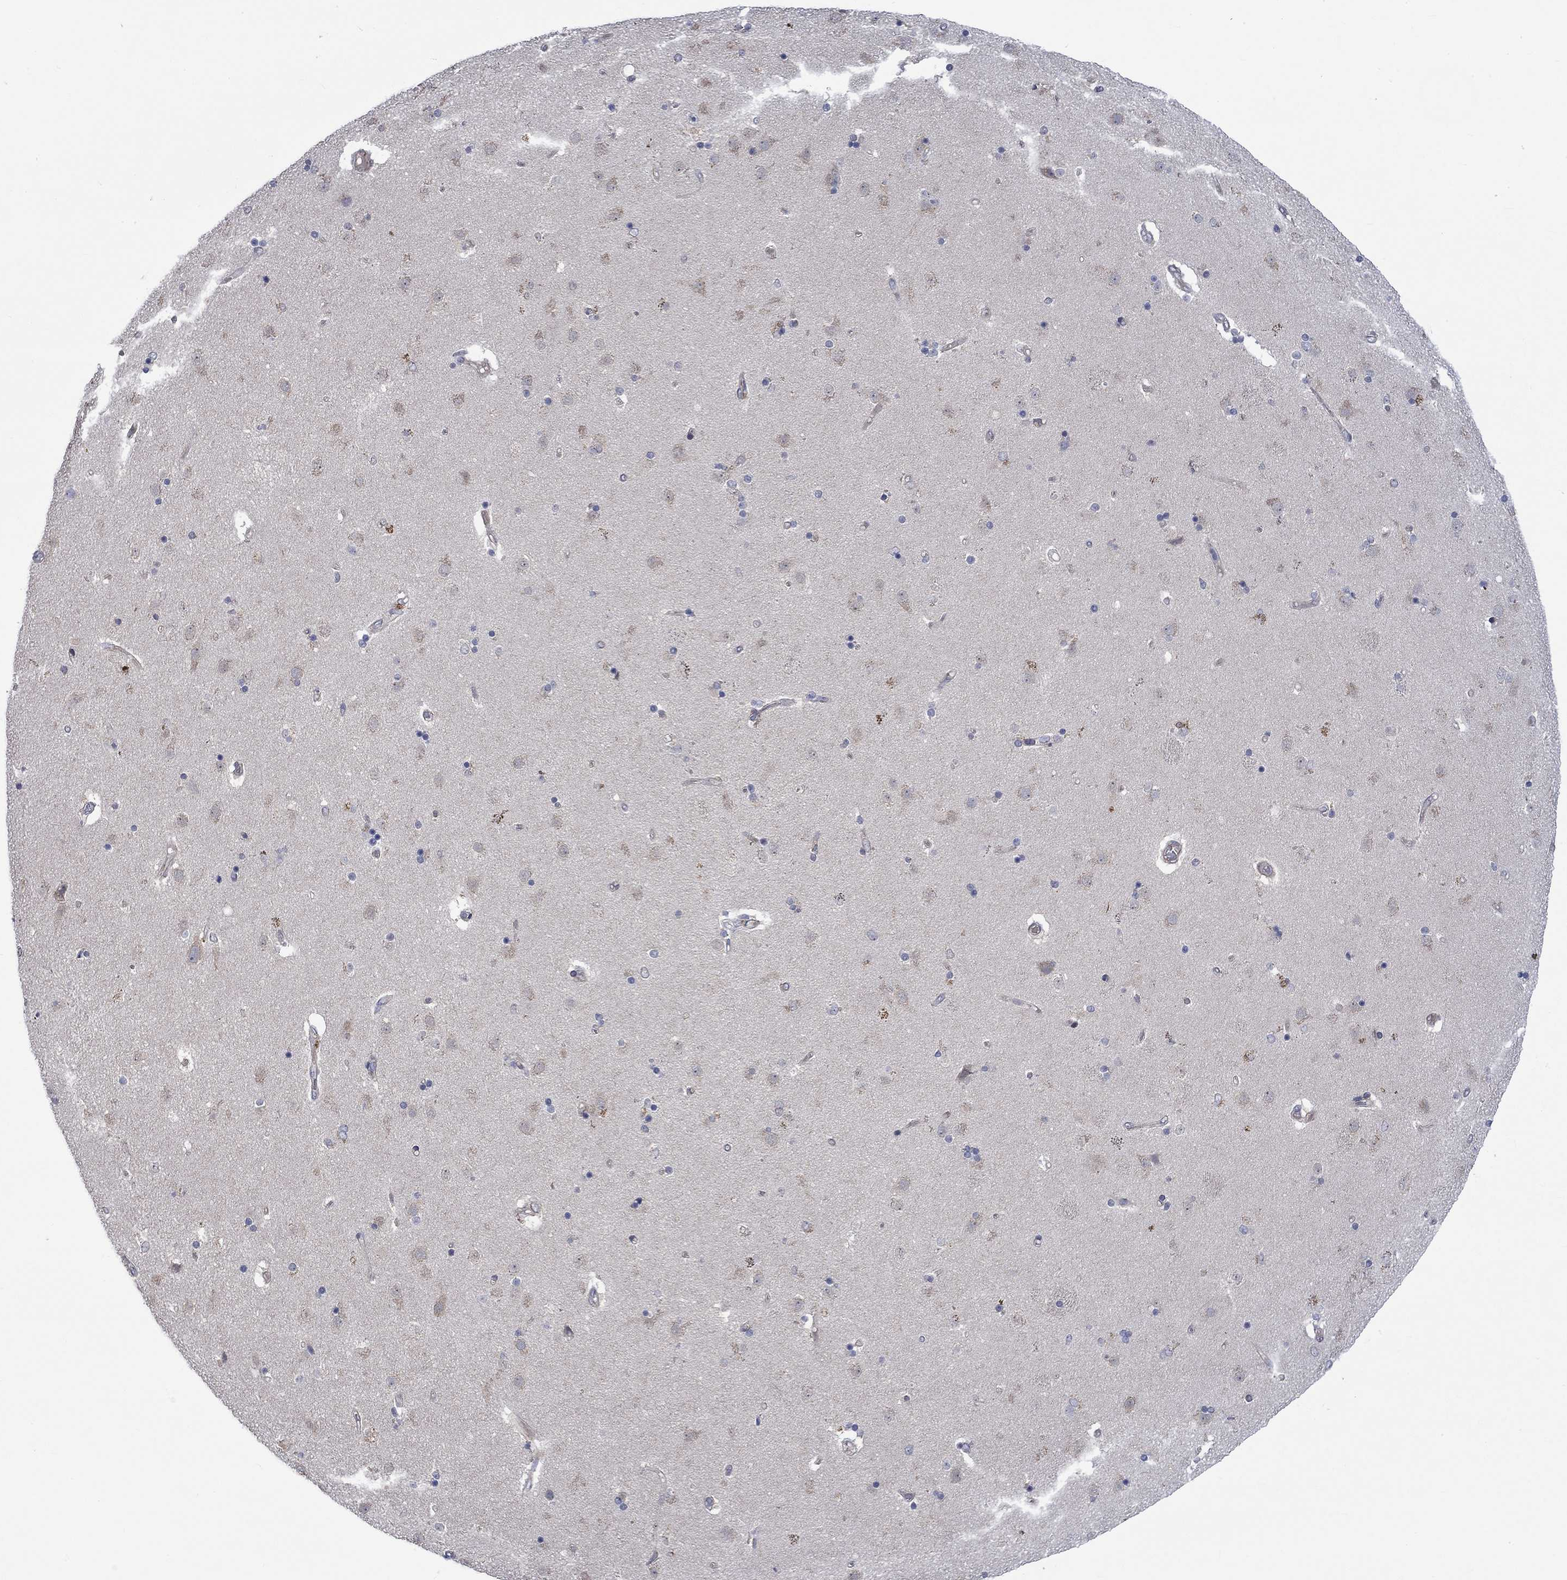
{"staining": {"intensity": "negative", "quantity": "none", "location": "none"}, "tissue": "caudate", "cell_type": "Glial cells", "image_type": "normal", "snomed": [{"axis": "morphology", "description": "Normal tissue, NOS"}, {"axis": "topography", "description": "Lateral ventricle wall"}], "caption": "Histopathology image shows no significant protein positivity in glial cells of normal caudate.", "gene": "GJA5", "patient": {"sex": "female", "age": 71}}